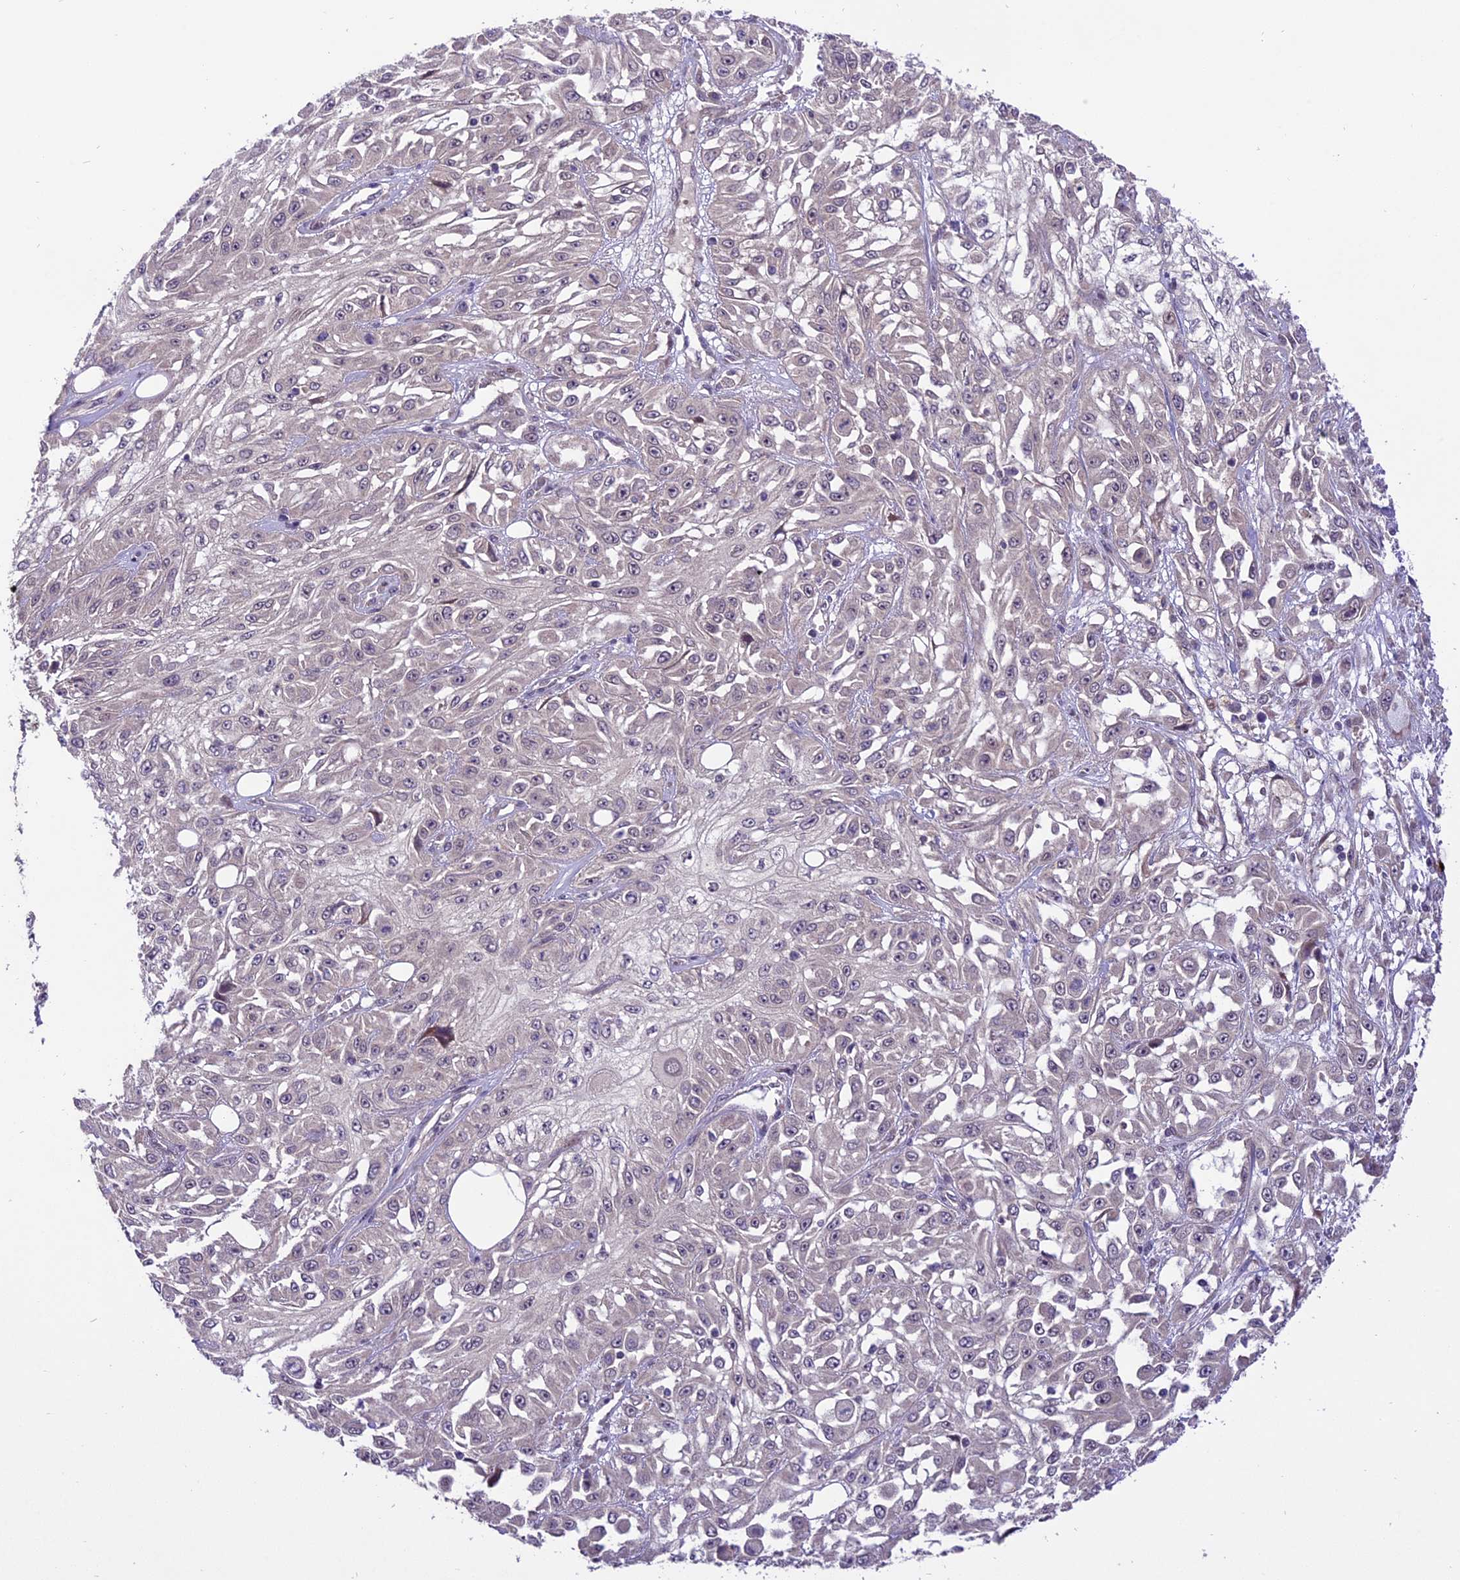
{"staining": {"intensity": "negative", "quantity": "none", "location": "none"}, "tissue": "skin cancer", "cell_type": "Tumor cells", "image_type": "cancer", "snomed": [{"axis": "morphology", "description": "Squamous cell carcinoma, NOS"}, {"axis": "morphology", "description": "Squamous cell carcinoma, metastatic, NOS"}, {"axis": "topography", "description": "Skin"}, {"axis": "topography", "description": "Lymph node"}], "caption": "A high-resolution photomicrograph shows immunohistochemistry staining of skin cancer (squamous cell carcinoma), which exhibits no significant expression in tumor cells.", "gene": "SPRED1", "patient": {"sex": "male", "age": 75}}